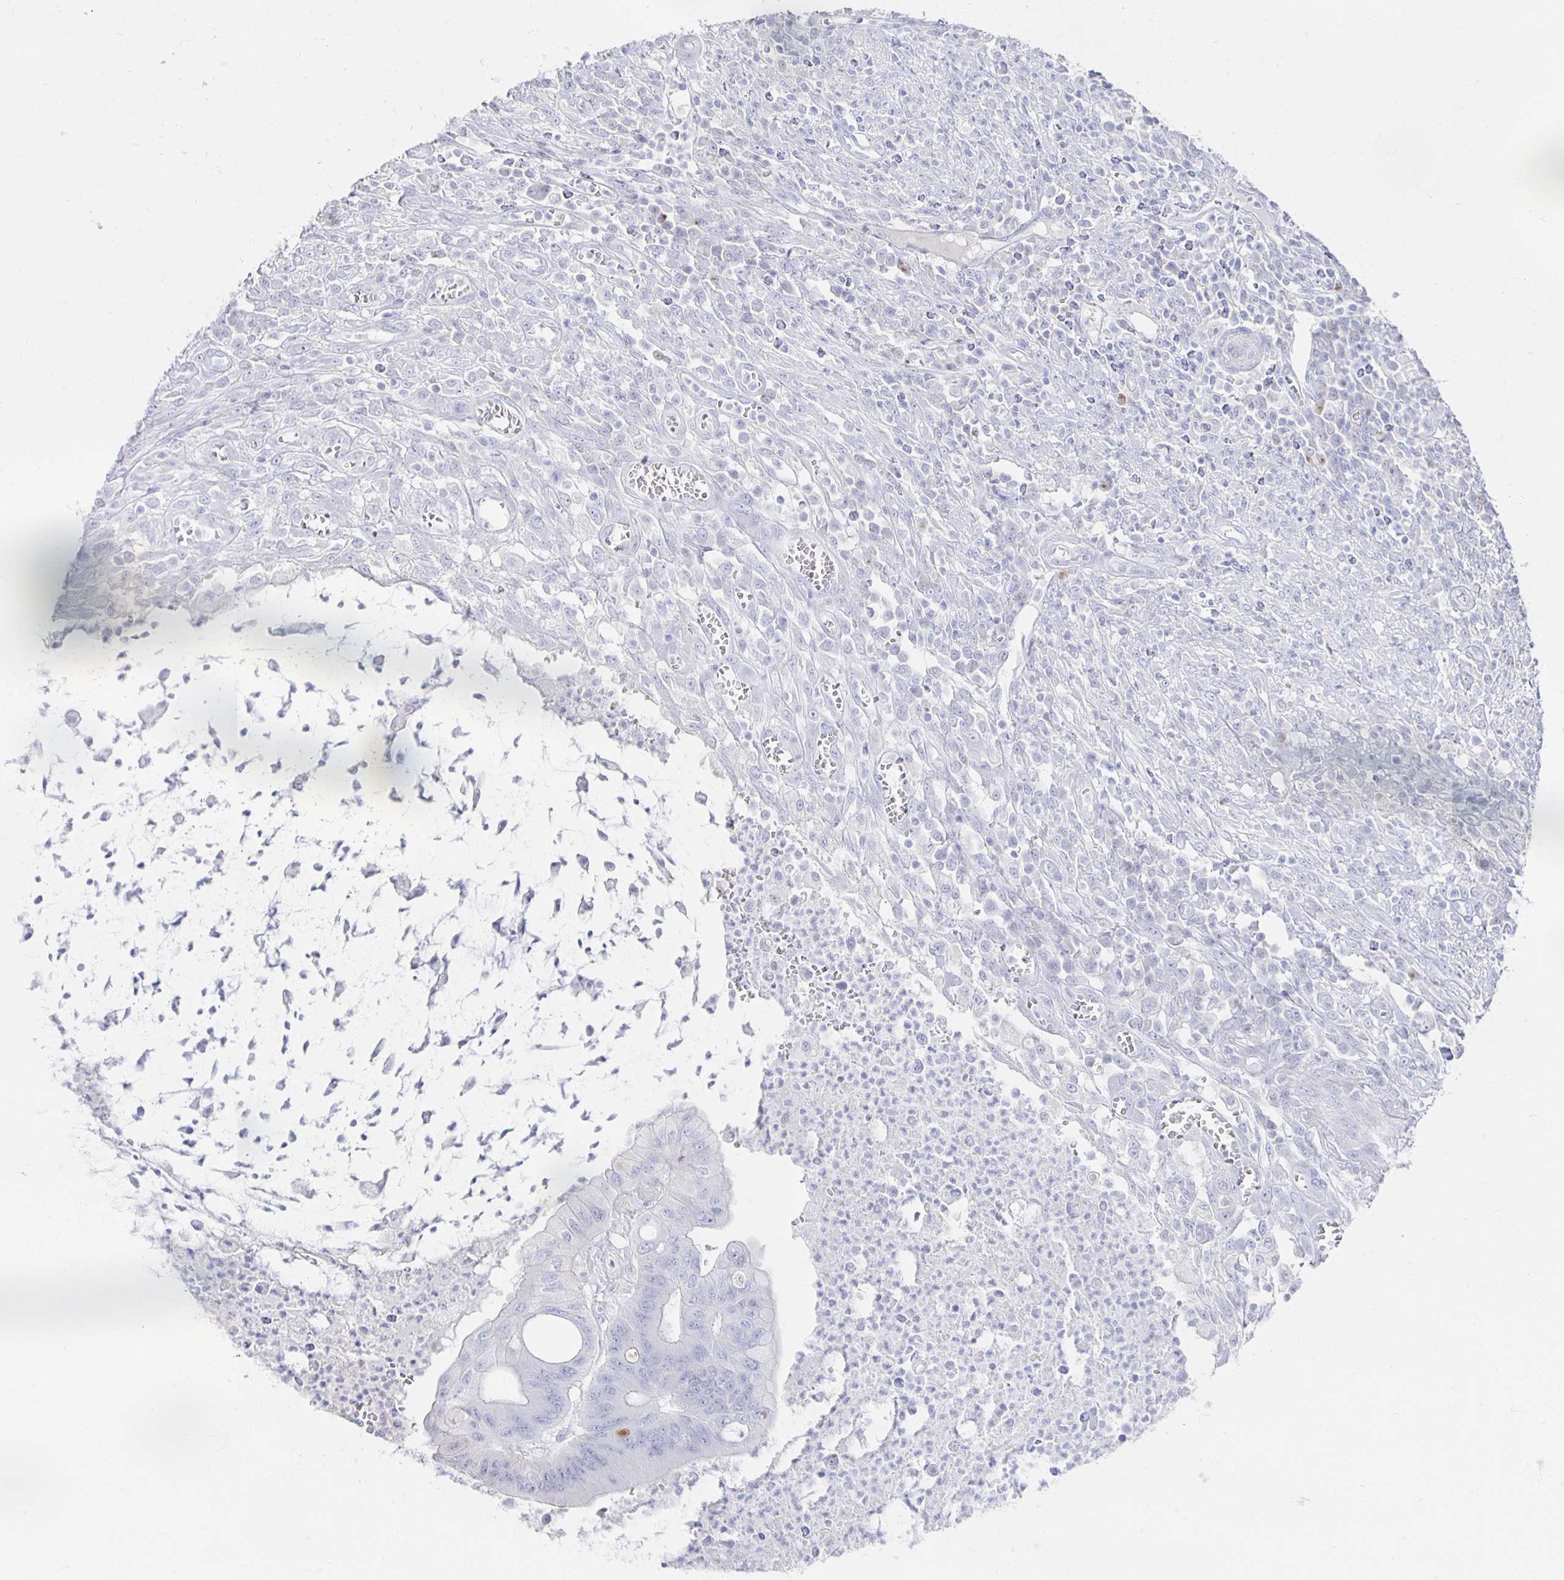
{"staining": {"intensity": "negative", "quantity": "none", "location": "none"}, "tissue": "colorectal cancer", "cell_type": "Tumor cells", "image_type": "cancer", "snomed": [{"axis": "morphology", "description": "Adenocarcinoma, NOS"}, {"axis": "topography", "description": "Colon"}], "caption": "Histopathology image shows no protein positivity in tumor cells of colorectal cancer tissue.", "gene": "PRDM7", "patient": {"sex": "male", "age": 65}}